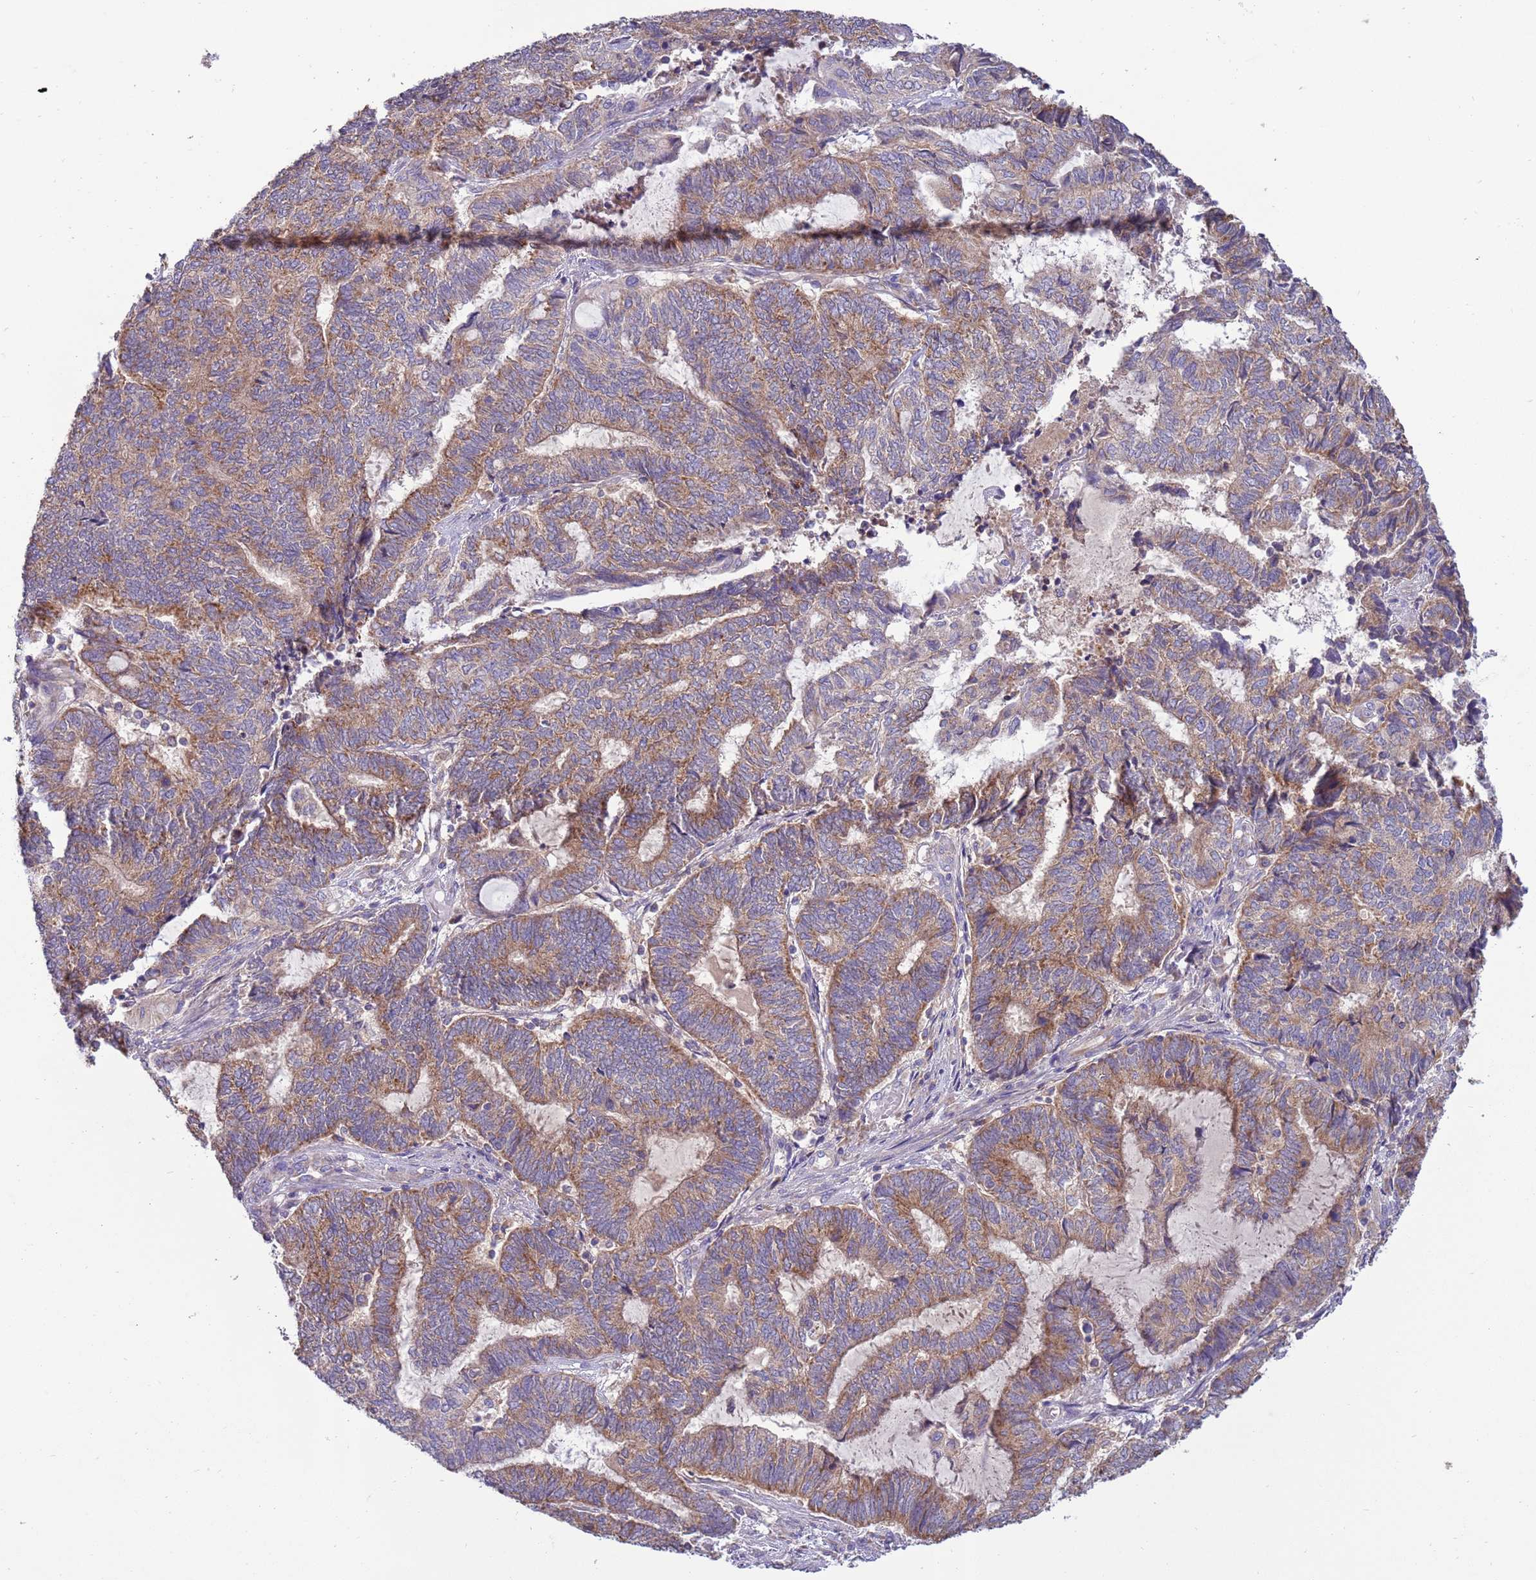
{"staining": {"intensity": "moderate", "quantity": ">75%", "location": "cytoplasmic/membranous"}, "tissue": "endometrial cancer", "cell_type": "Tumor cells", "image_type": "cancer", "snomed": [{"axis": "morphology", "description": "Adenocarcinoma, NOS"}, {"axis": "topography", "description": "Uterus"}, {"axis": "topography", "description": "Endometrium"}], "caption": "Endometrial cancer stained with a brown dye shows moderate cytoplasmic/membranous positive positivity in approximately >75% of tumor cells.", "gene": "UQCRQ", "patient": {"sex": "female", "age": 70}}